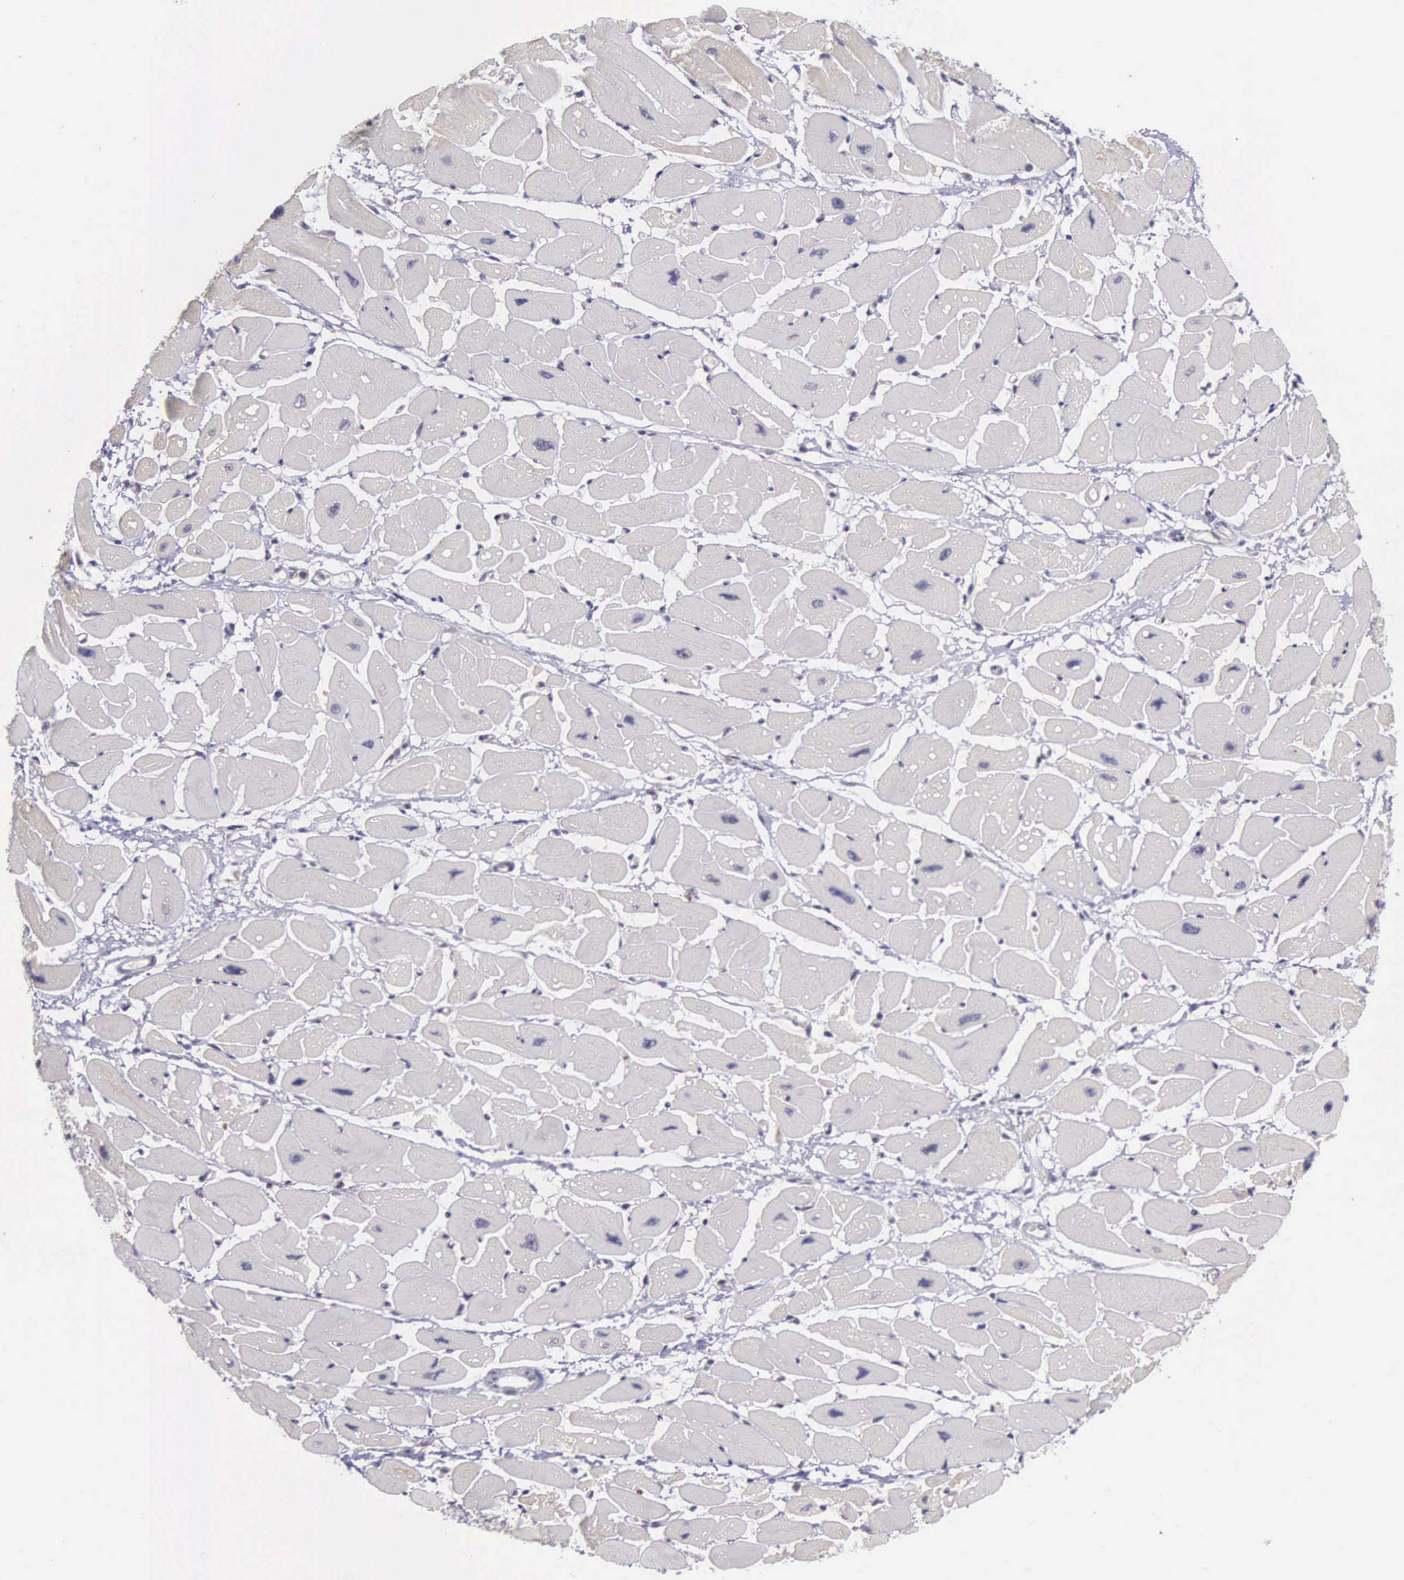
{"staining": {"intensity": "negative", "quantity": "none", "location": "none"}, "tissue": "heart muscle", "cell_type": "Cardiomyocytes", "image_type": "normal", "snomed": [{"axis": "morphology", "description": "Normal tissue, NOS"}, {"axis": "topography", "description": "Heart"}], "caption": "Unremarkable heart muscle was stained to show a protein in brown. There is no significant positivity in cardiomyocytes. (Stains: DAB (3,3'-diaminobenzidine) immunohistochemistry (IHC) with hematoxylin counter stain, Microscopy: brightfield microscopy at high magnification).", "gene": "SLC25A21", "patient": {"sex": "female", "age": 54}}